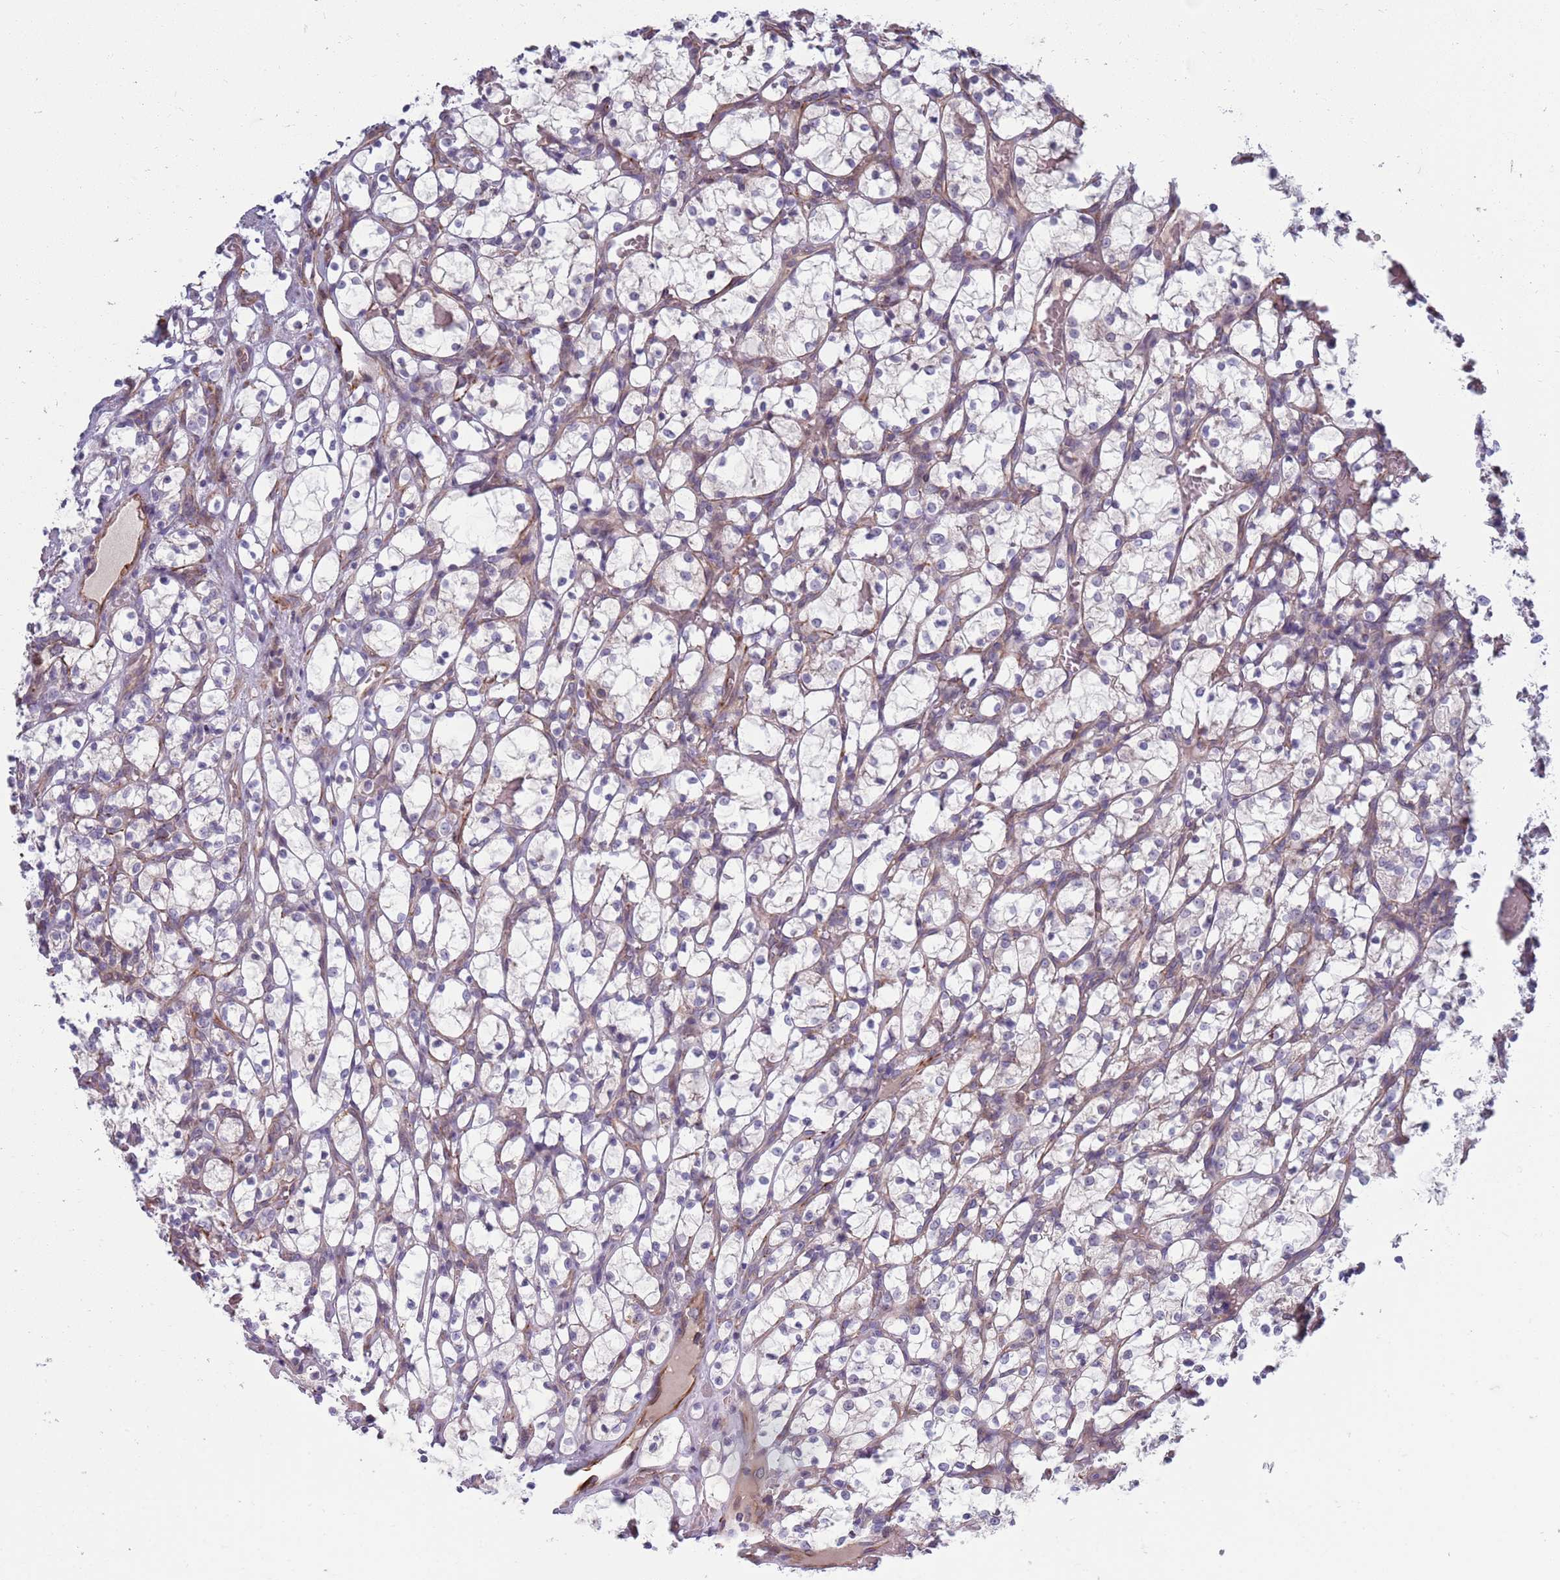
{"staining": {"intensity": "negative", "quantity": "none", "location": "none"}, "tissue": "renal cancer", "cell_type": "Tumor cells", "image_type": "cancer", "snomed": [{"axis": "morphology", "description": "Adenocarcinoma, NOS"}, {"axis": "topography", "description": "Kidney"}], "caption": "Immunohistochemical staining of adenocarcinoma (renal) shows no significant positivity in tumor cells.", "gene": "TYW1", "patient": {"sex": "female", "age": 69}}